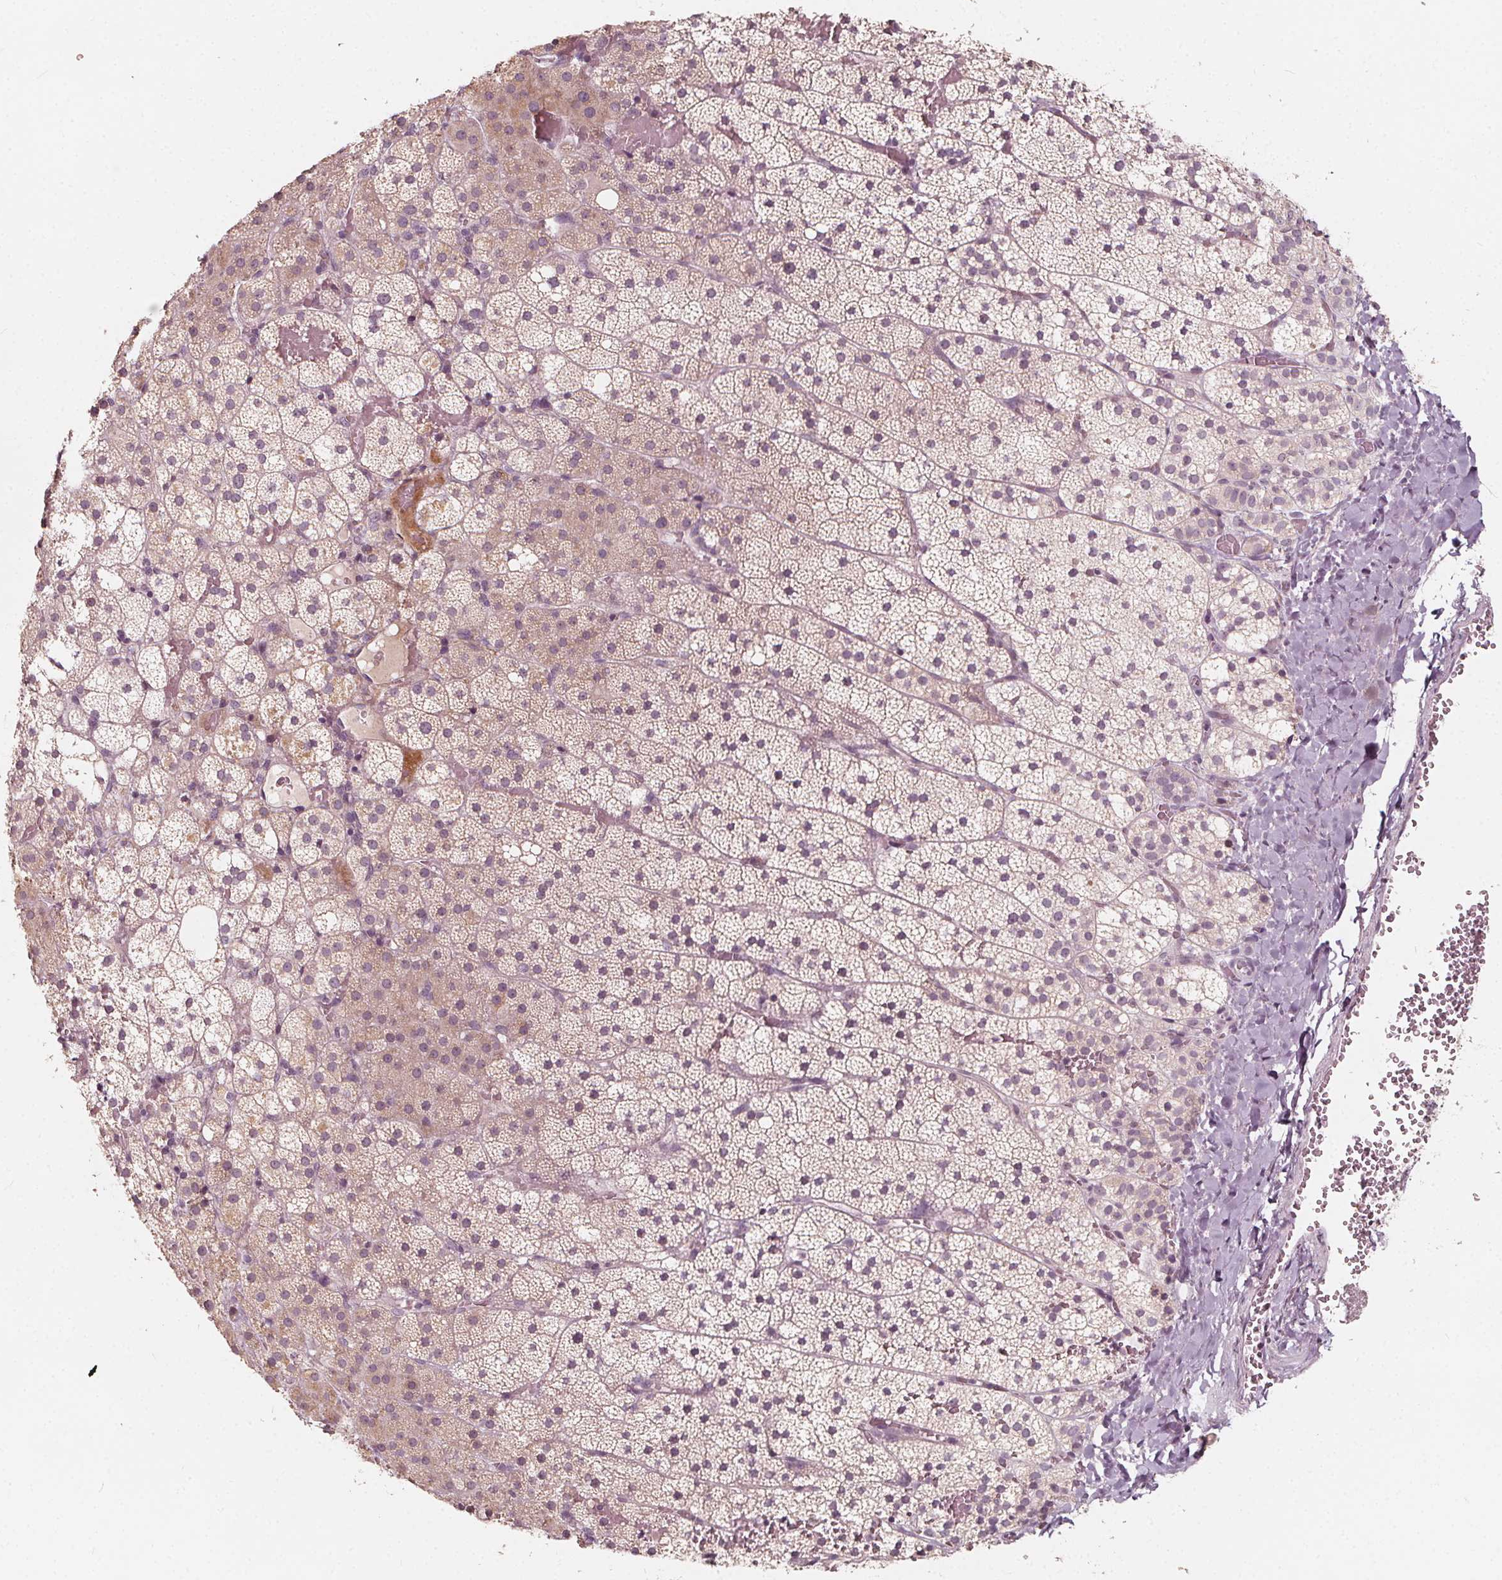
{"staining": {"intensity": "weak", "quantity": "25%-75%", "location": "cytoplasmic/membranous"}, "tissue": "adrenal gland", "cell_type": "Glandular cells", "image_type": "normal", "snomed": [{"axis": "morphology", "description": "Normal tissue, NOS"}, {"axis": "topography", "description": "Adrenal gland"}], "caption": "Glandular cells exhibit low levels of weak cytoplasmic/membranous staining in about 25%-75% of cells in normal adrenal gland. The protein of interest is shown in brown color, while the nuclei are stained blue.", "gene": "NPC1L1", "patient": {"sex": "male", "age": 53}}